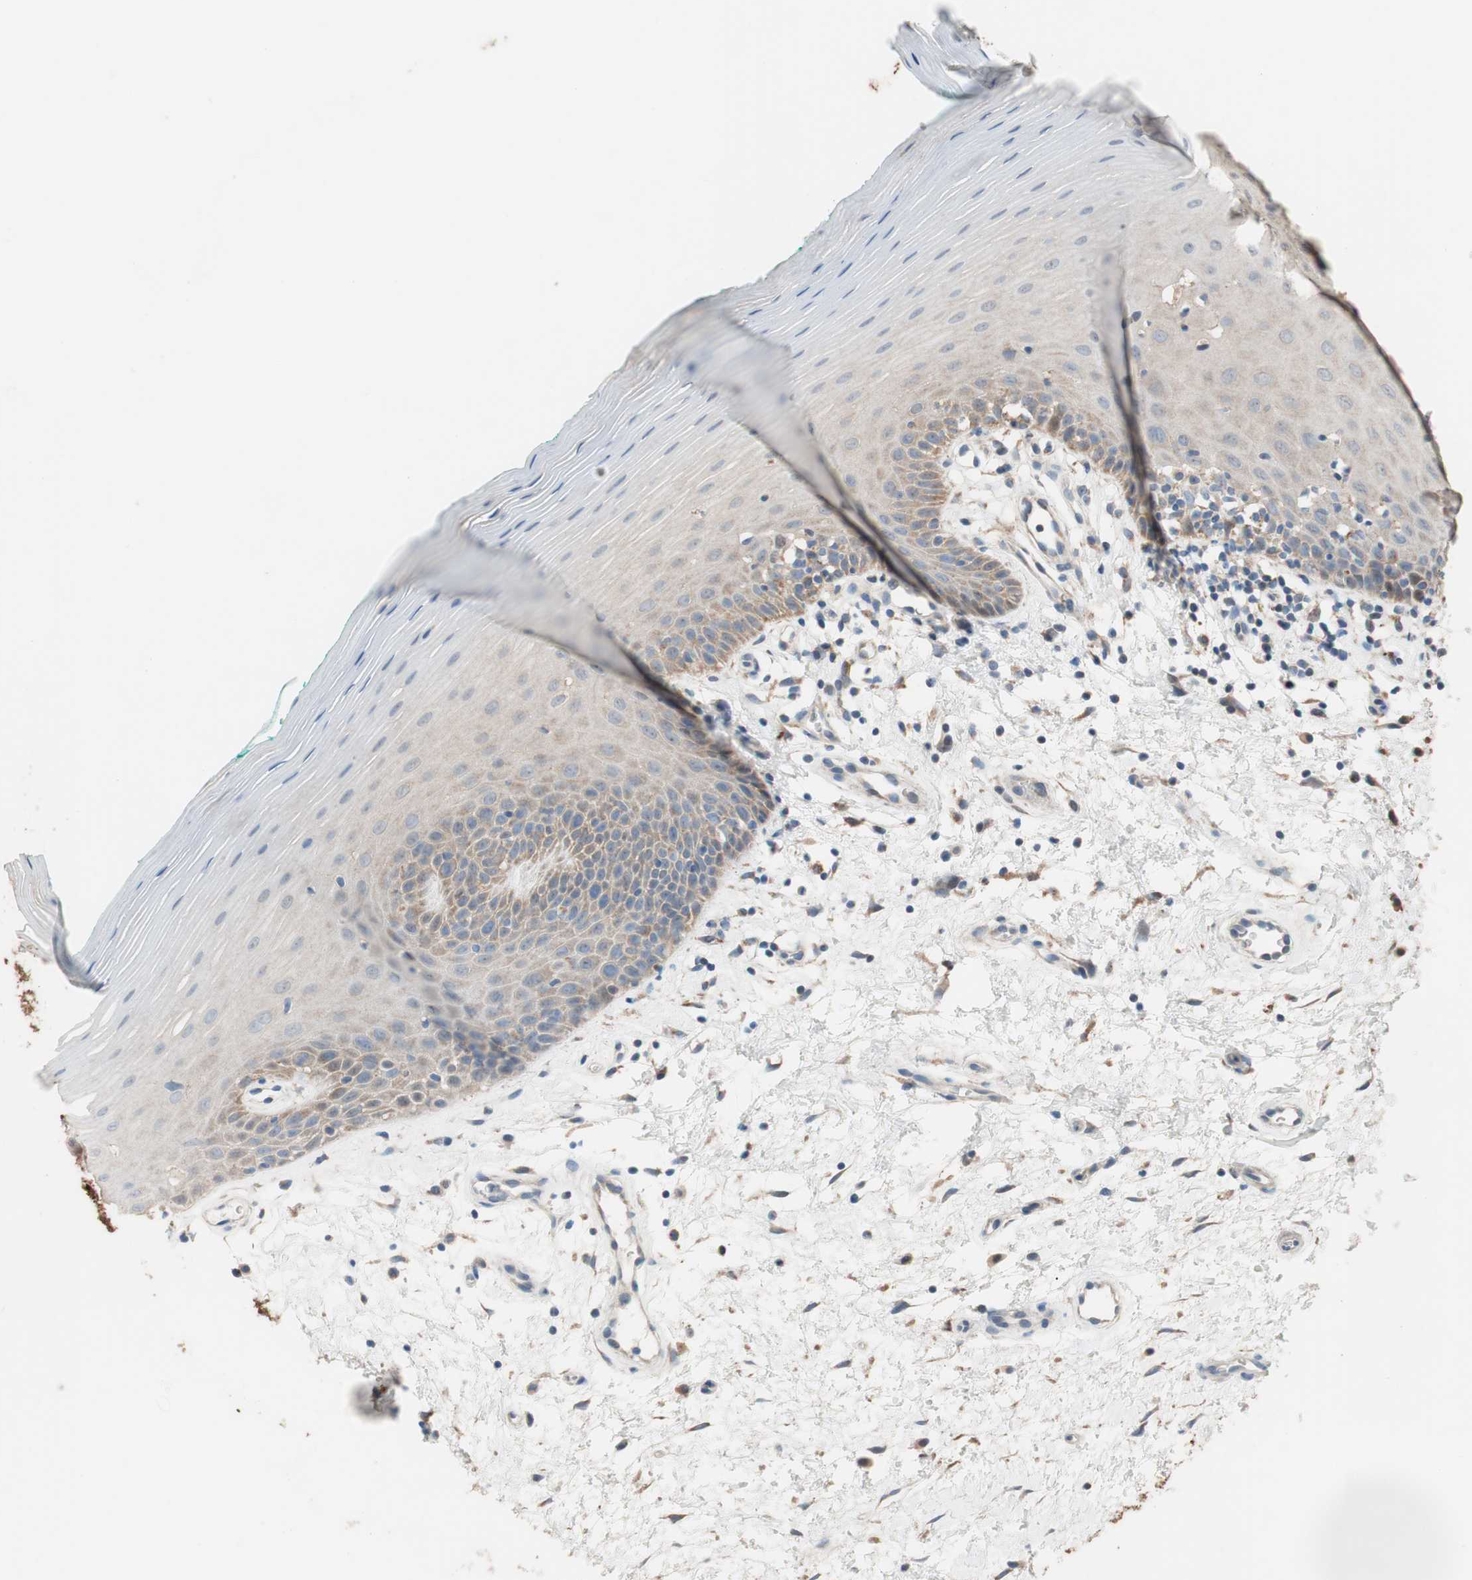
{"staining": {"intensity": "moderate", "quantity": "<25%", "location": "cytoplasmic/membranous"}, "tissue": "oral mucosa", "cell_type": "Squamous epithelial cells", "image_type": "normal", "snomed": [{"axis": "morphology", "description": "Normal tissue, NOS"}, {"axis": "topography", "description": "Skeletal muscle"}, {"axis": "topography", "description": "Oral tissue"}], "caption": "High-power microscopy captured an immunohistochemistry micrograph of benign oral mucosa, revealing moderate cytoplasmic/membranous positivity in about <25% of squamous epithelial cells. (DAB (3,3'-diaminobenzidine) = brown stain, brightfield microscopy at high magnification).", "gene": "ALDH1A2", "patient": {"sex": "male", "age": 58}}